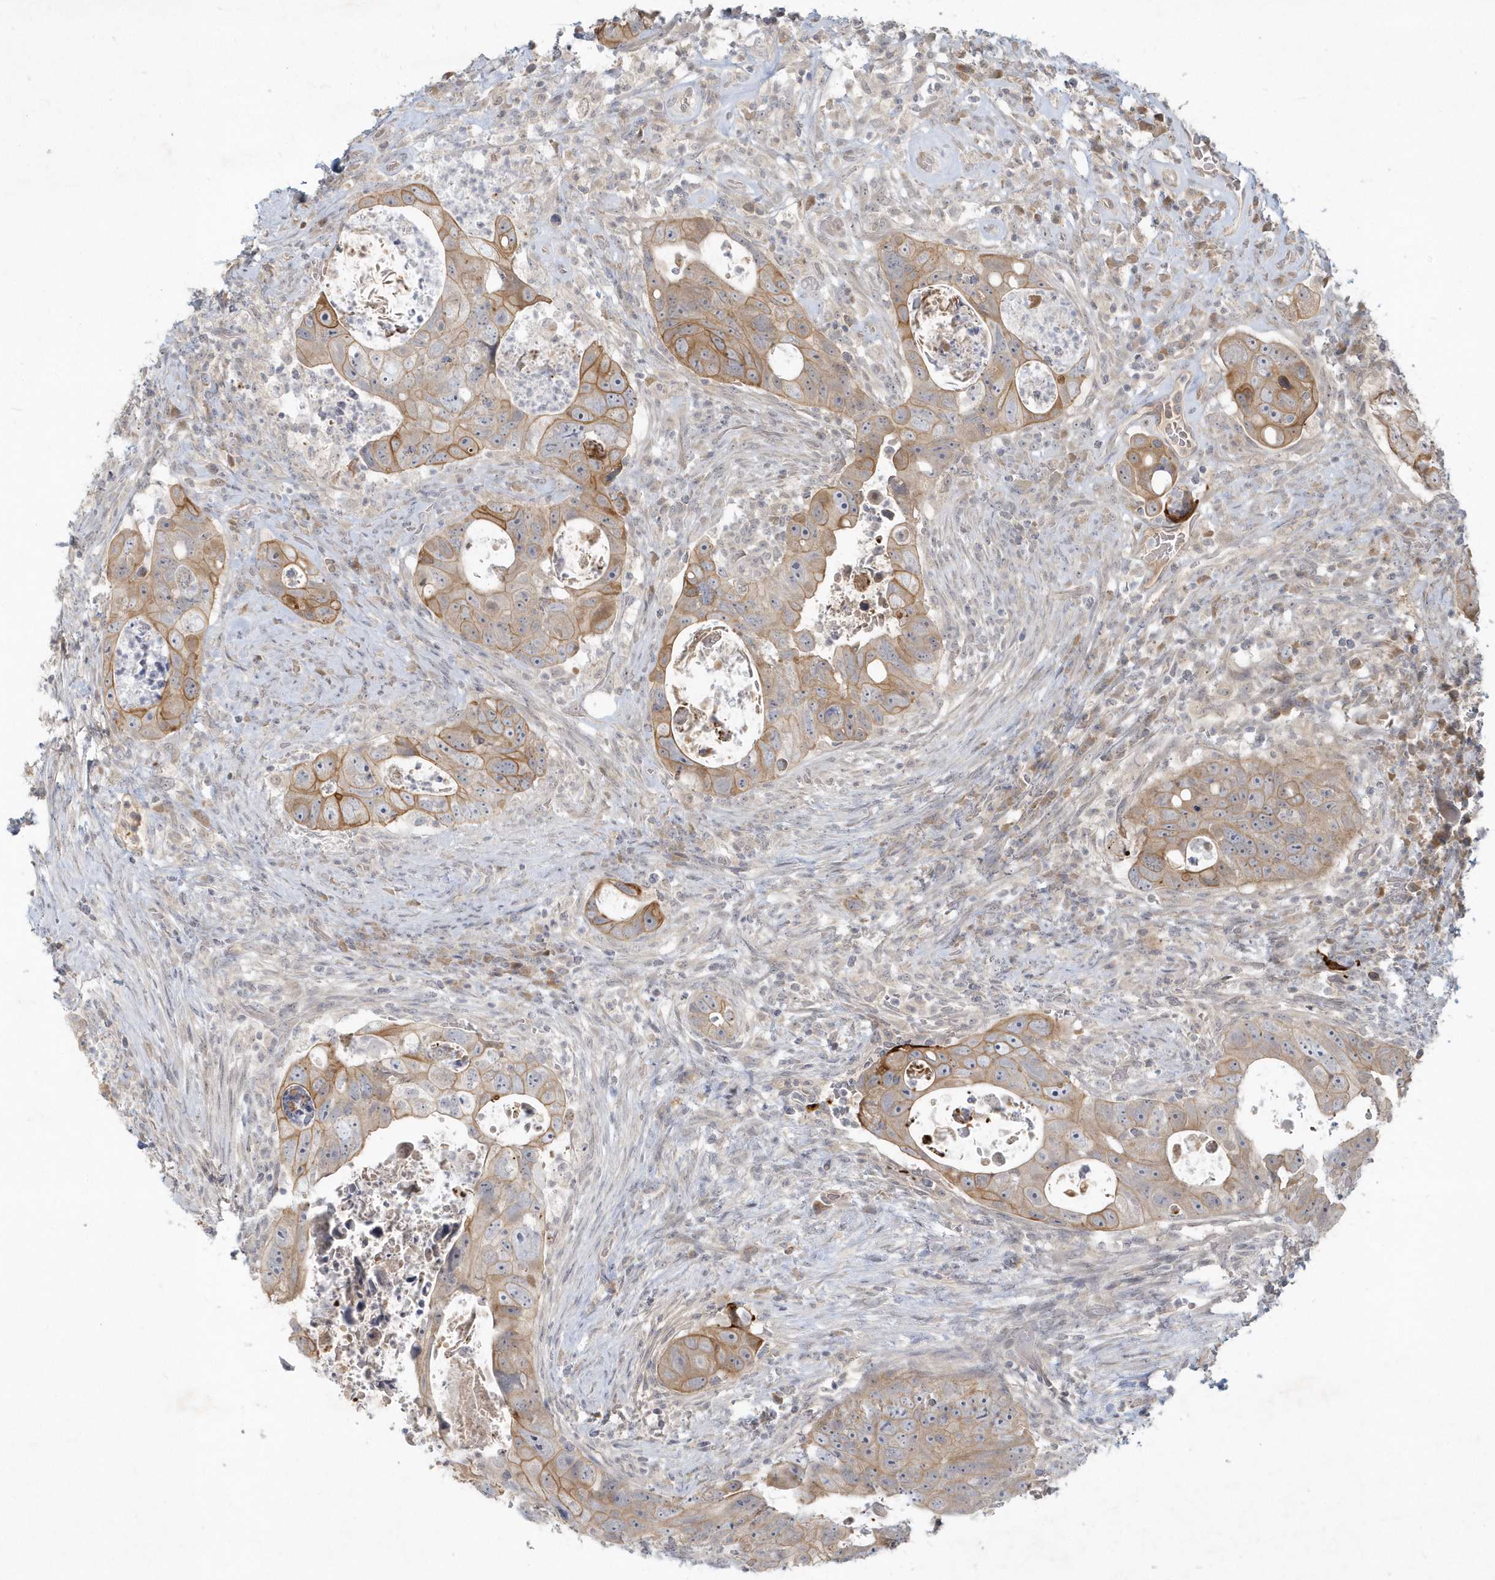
{"staining": {"intensity": "moderate", "quantity": ">75%", "location": "cytoplasmic/membranous"}, "tissue": "colorectal cancer", "cell_type": "Tumor cells", "image_type": "cancer", "snomed": [{"axis": "morphology", "description": "Adenocarcinoma, NOS"}, {"axis": "topography", "description": "Rectum"}], "caption": "Immunohistochemical staining of colorectal adenocarcinoma shows moderate cytoplasmic/membranous protein positivity in about >75% of tumor cells.", "gene": "BOD1", "patient": {"sex": "male", "age": 59}}